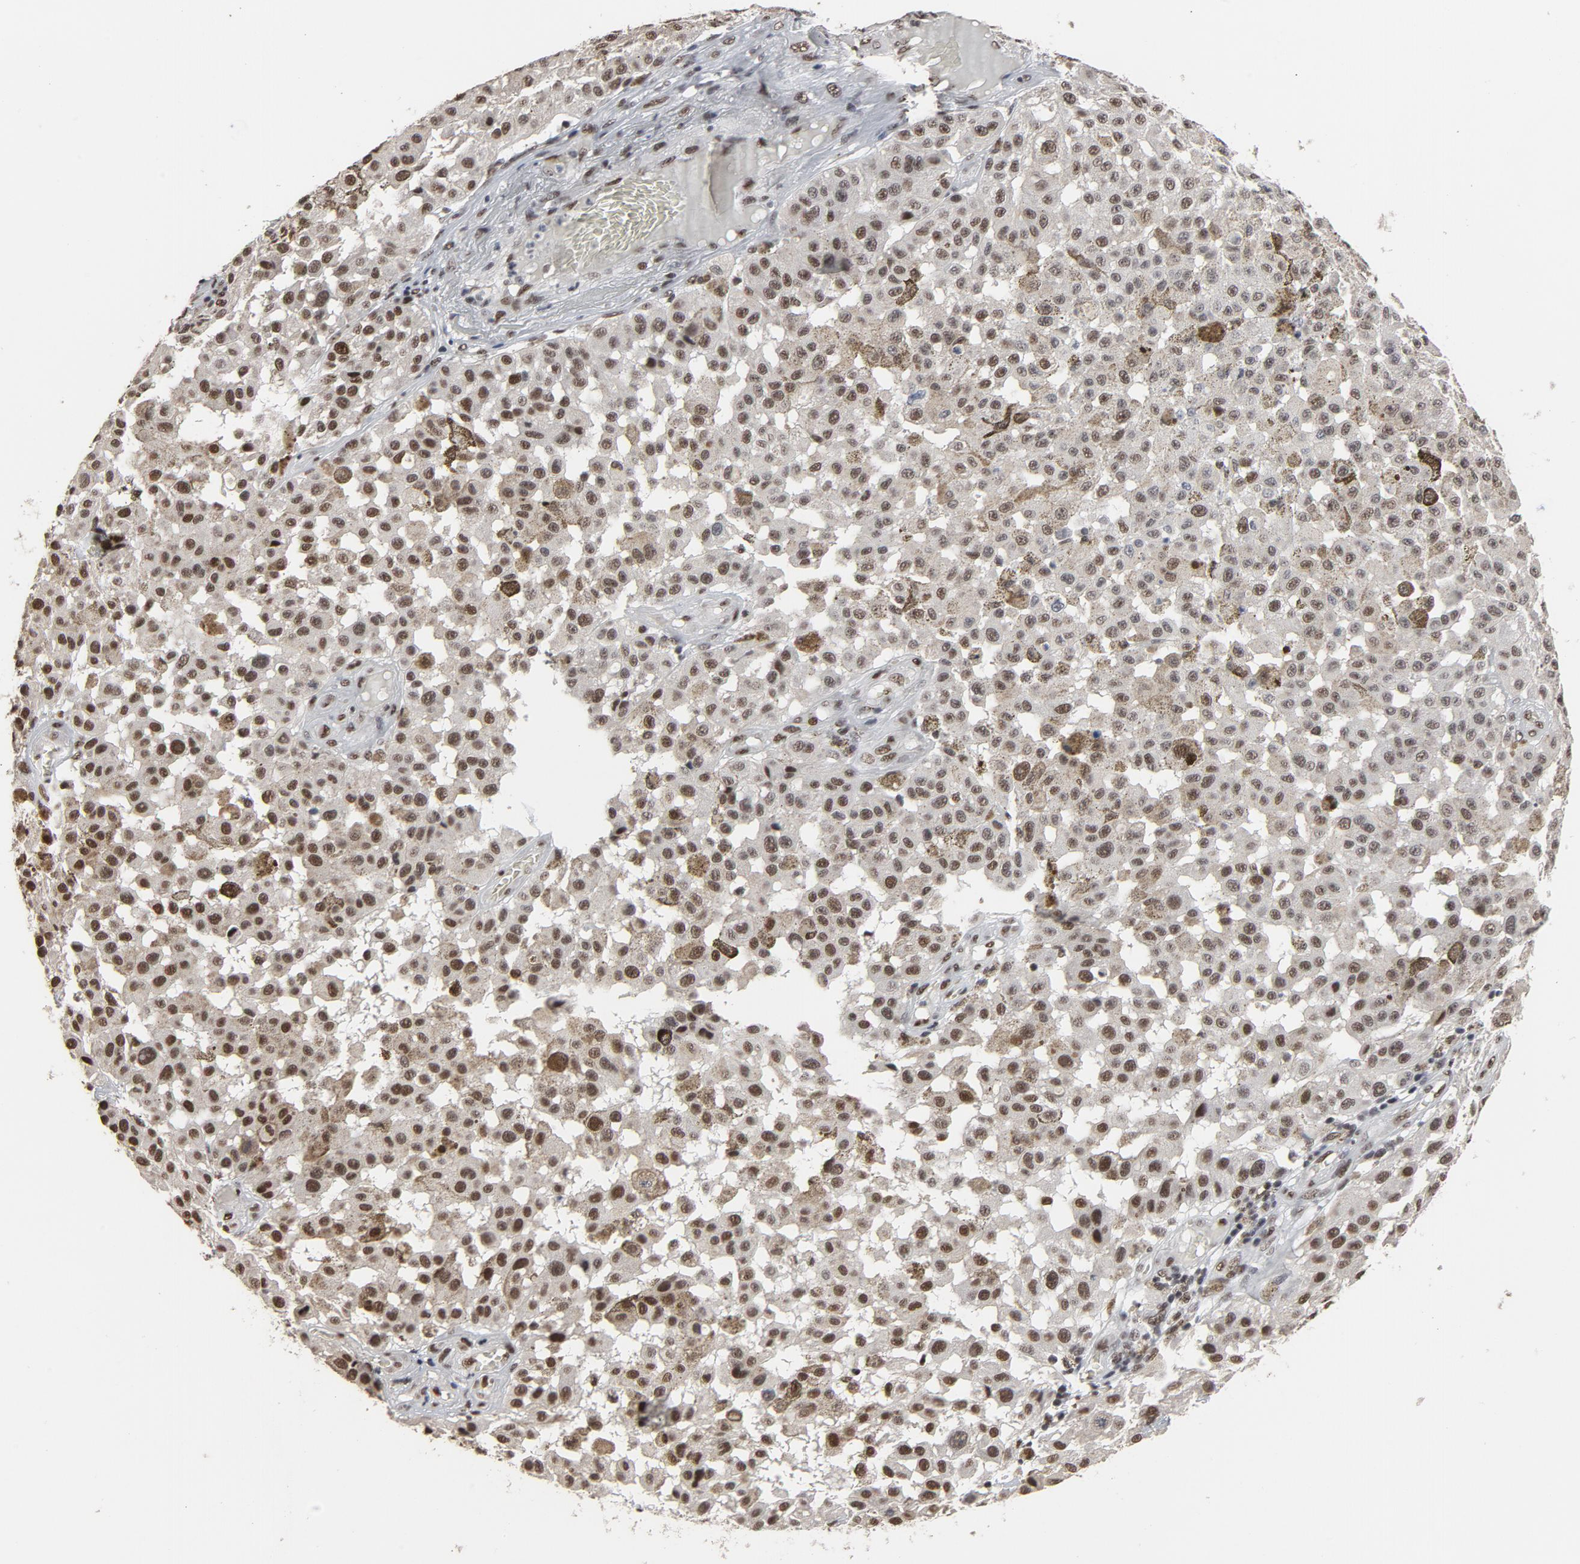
{"staining": {"intensity": "moderate", "quantity": ">75%", "location": "nuclear"}, "tissue": "melanoma", "cell_type": "Tumor cells", "image_type": "cancer", "snomed": [{"axis": "morphology", "description": "Malignant melanoma, NOS"}, {"axis": "topography", "description": "Skin"}], "caption": "Melanoma stained for a protein reveals moderate nuclear positivity in tumor cells.", "gene": "MRE11", "patient": {"sex": "female", "age": 64}}